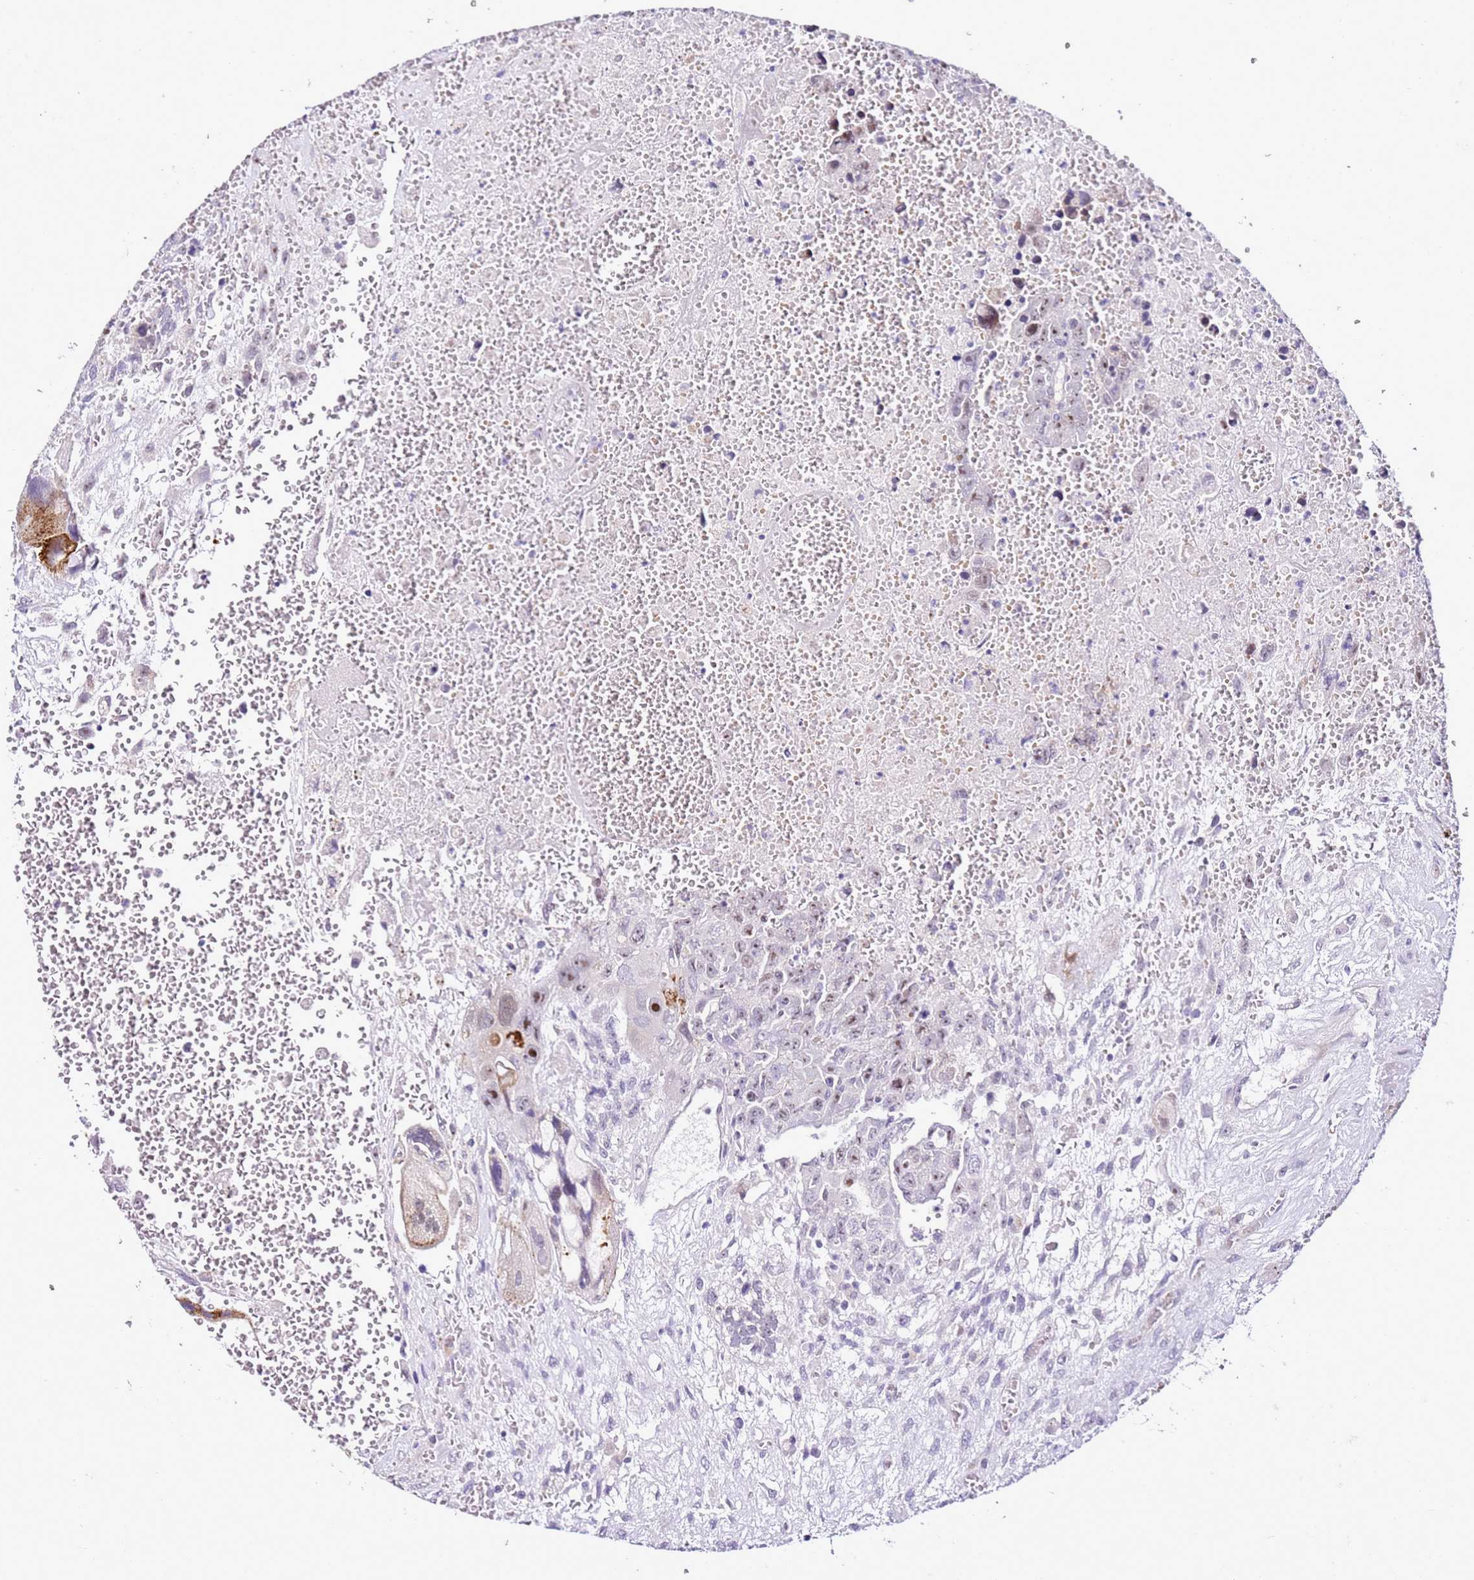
{"staining": {"intensity": "strong", "quantity": "<25%", "location": "cytoplasmic/membranous,nuclear"}, "tissue": "testis cancer", "cell_type": "Tumor cells", "image_type": "cancer", "snomed": [{"axis": "morphology", "description": "Carcinoma, Embryonal, NOS"}, {"axis": "topography", "description": "Testis"}], "caption": "This histopathology image demonstrates immunohistochemistry staining of human testis cancer (embryonal carcinoma), with medium strong cytoplasmic/membranous and nuclear positivity in about <25% of tumor cells.", "gene": "HGD", "patient": {"sex": "male", "age": 28}}